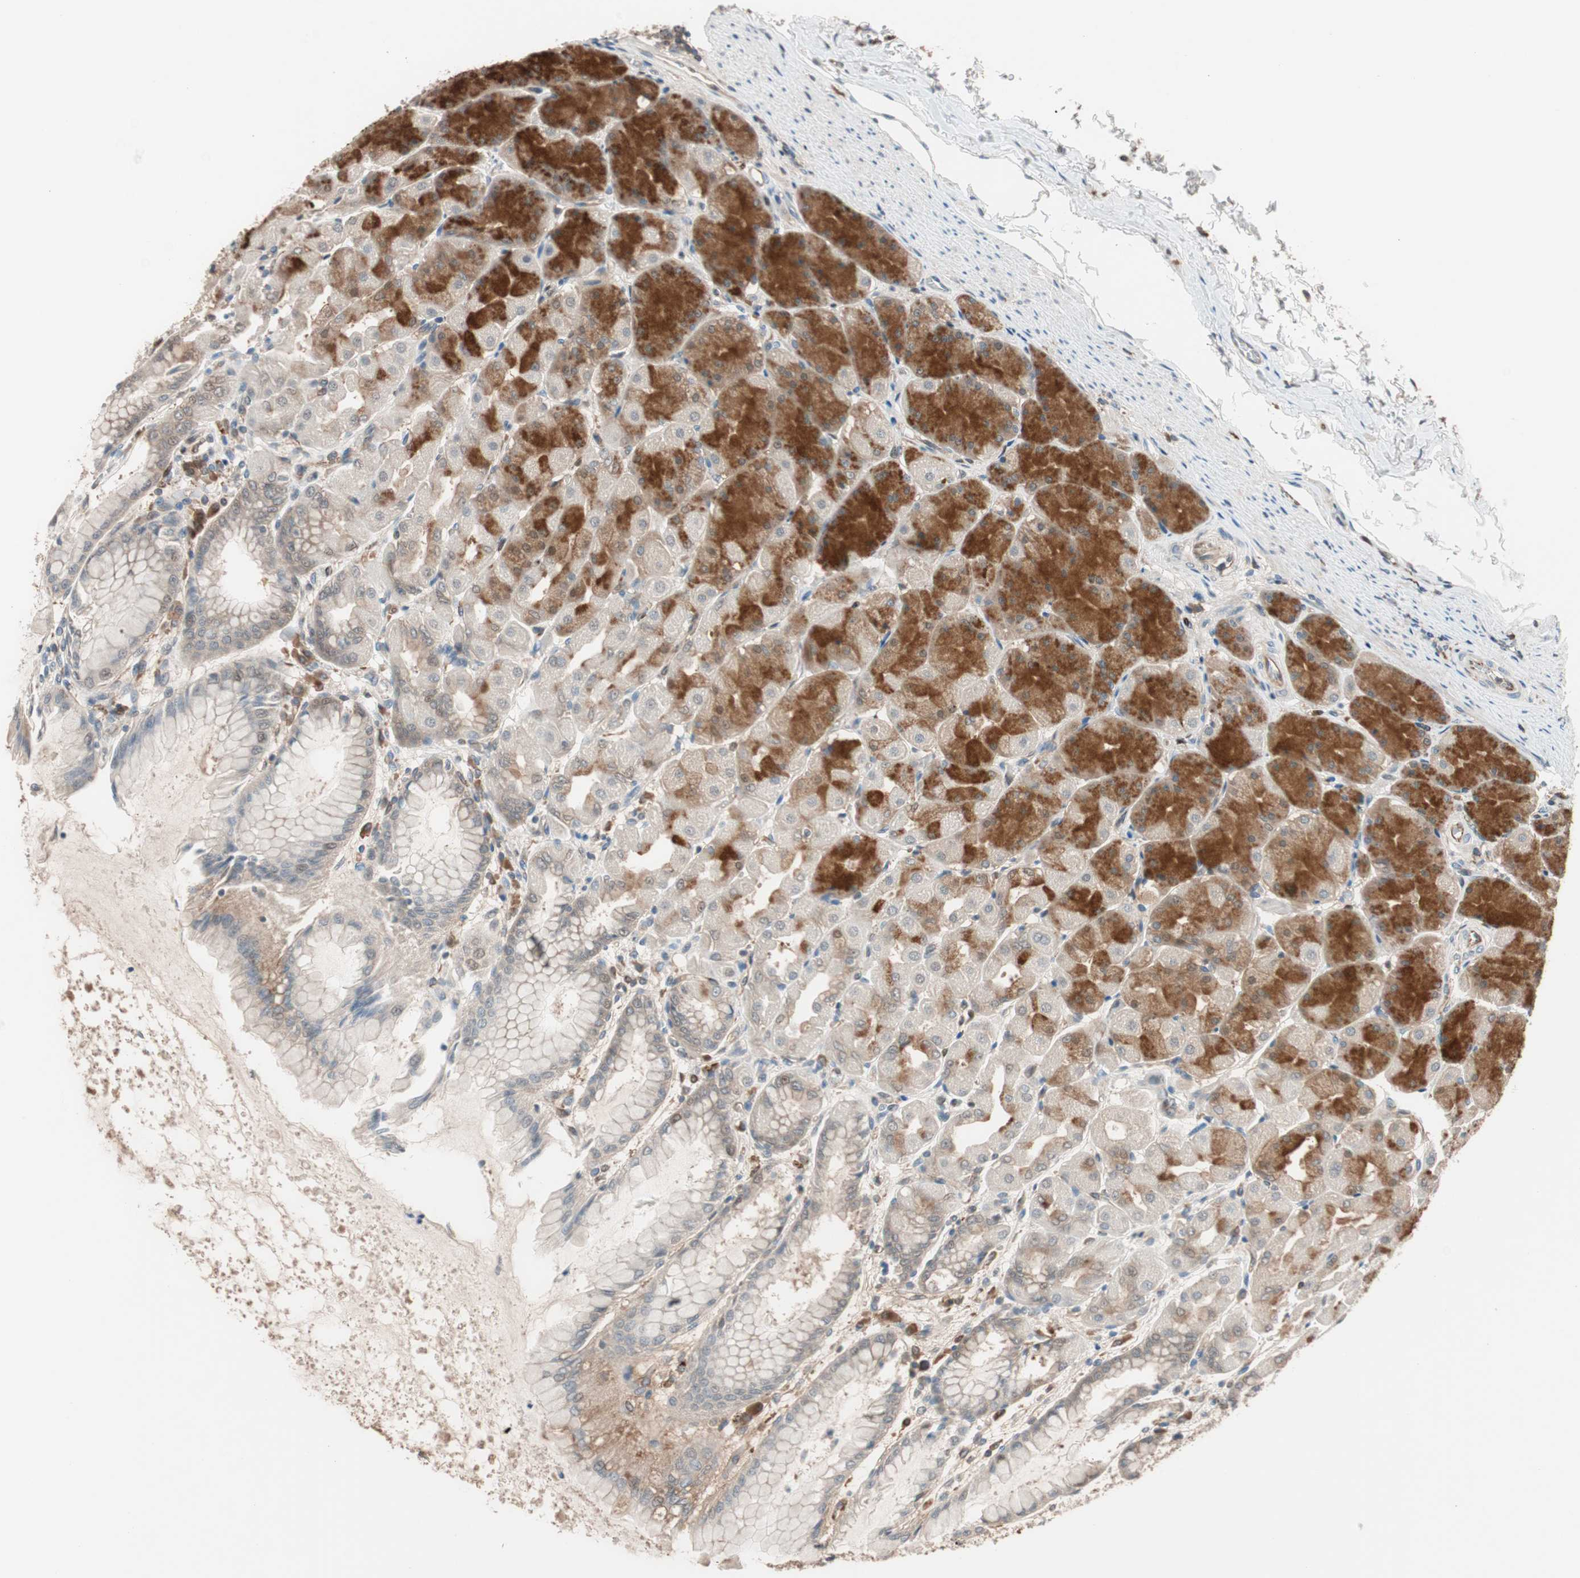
{"staining": {"intensity": "strong", "quantity": "25%-75%", "location": "cytoplasmic/membranous"}, "tissue": "stomach", "cell_type": "Glandular cells", "image_type": "normal", "snomed": [{"axis": "morphology", "description": "Normal tissue, NOS"}, {"axis": "topography", "description": "Stomach, upper"}], "caption": "A high amount of strong cytoplasmic/membranous expression is present in approximately 25%-75% of glandular cells in normal stomach.", "gene": "P3R3URF", "patient": {"sex": "female", "age": 56}}